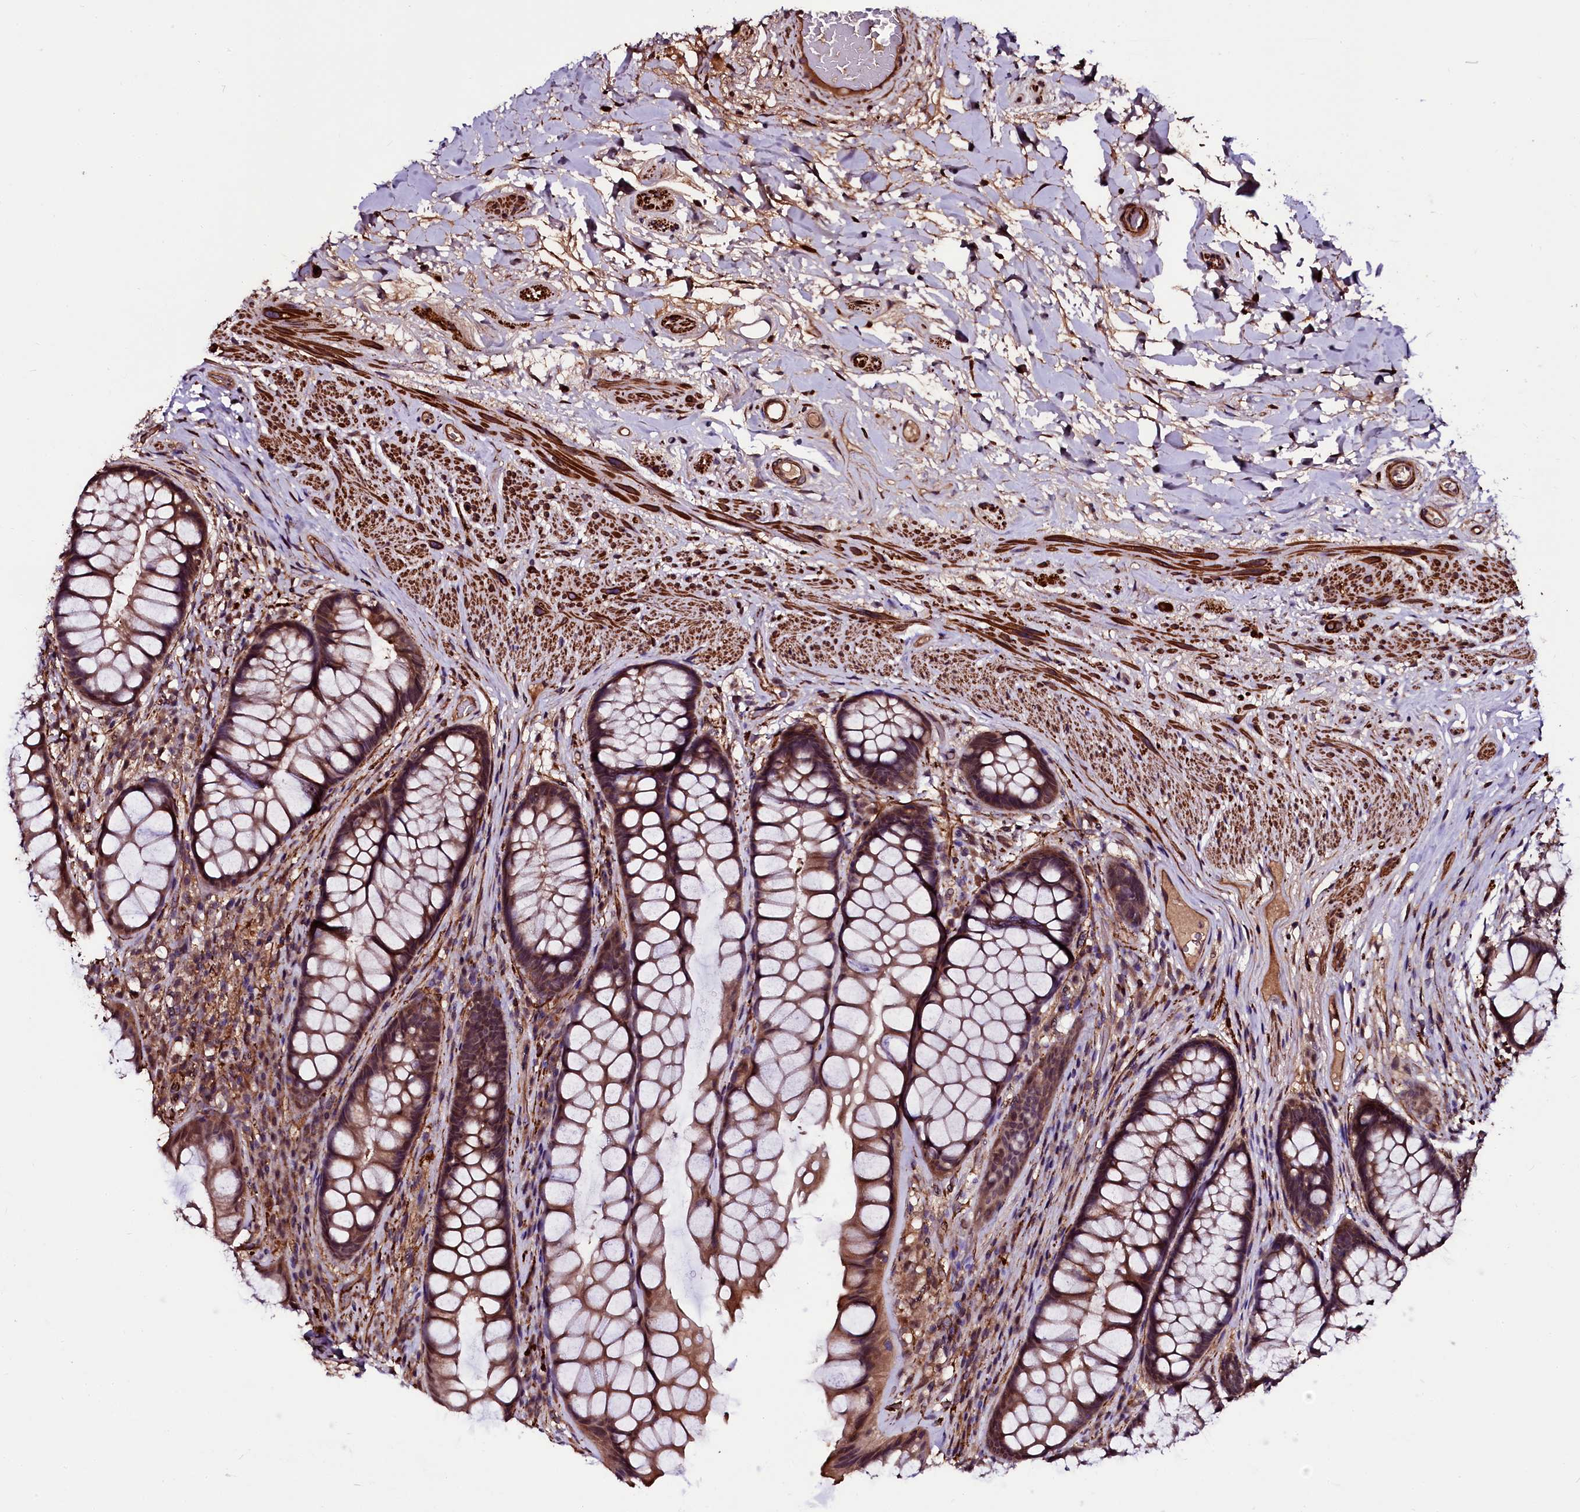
{"staining": {"intensity": "moderate", "quantity": ">75%", "location": "cytoplasmic/membranous,nuclear"}, "tissue": "rectum", "cell_type": "Glandular cells", "image_type": "normal", "snomed": [{"axis": "morphology", "description": "Normal tissue, NOS"}, {"axis": "topography", "description": "Rectum"}], "caption": "This is an image of immunohistochemistry (IHC) staining of normal rectum, which shows moderate staining in the cytoplasmic/membranous,nuclear of glandular cells.", "gene": "N4BP1", "patient": {"sex": "male", "age": 74}}